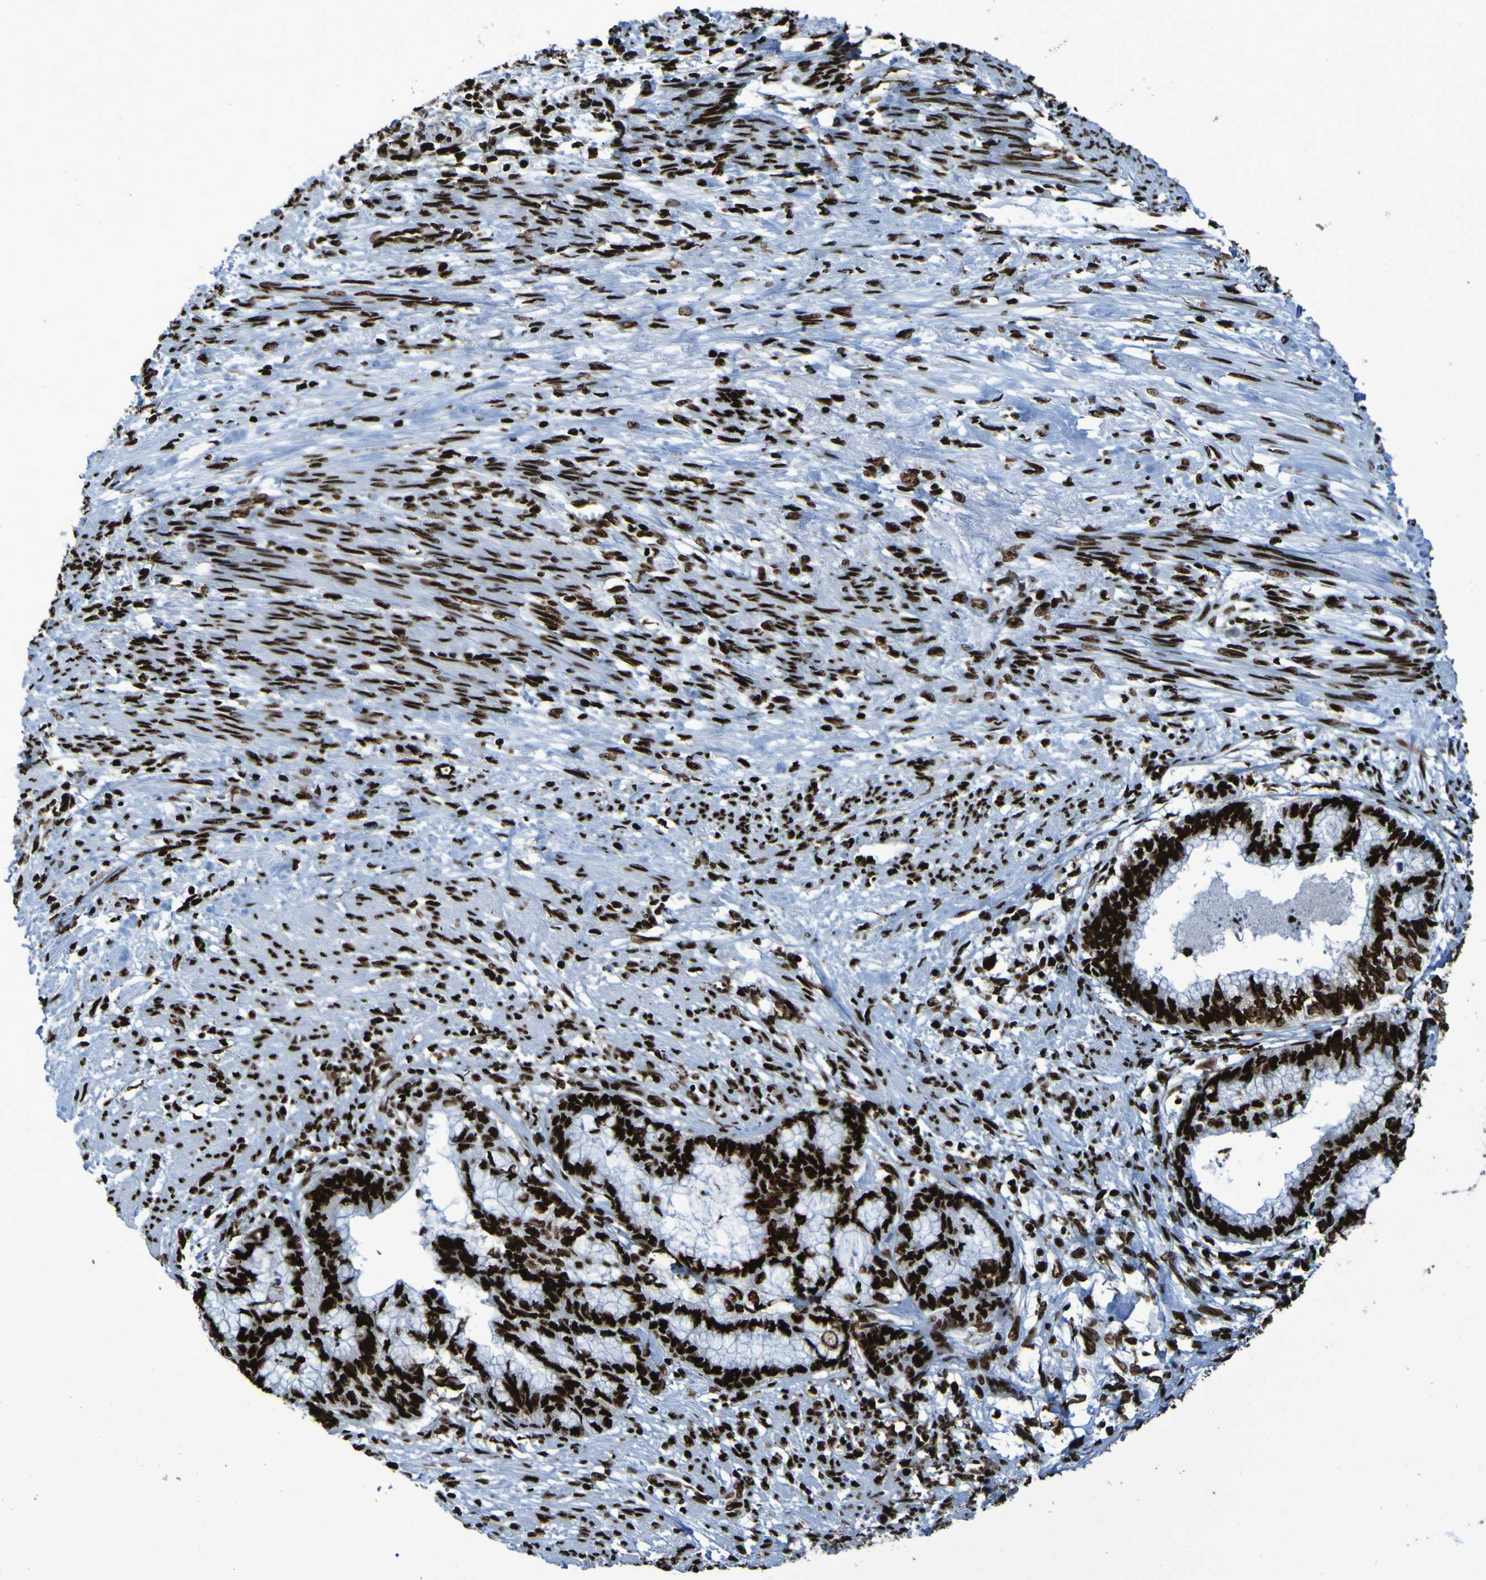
{"staining": {"intensity": "strong", "quantity": ">75%", "location": "nuclear"}, "tissue": "endometrial cancer", "cell_type": "Tumor cells", "image_type": "cancer", "snomed": [{"axis": "morphology", "description": "Necrosis, NOS"}, {"axis": "morphology", "description": "Adenocarcinoma, NOS"}, {"axis": "topography", "description": "Endometrium"}], "caption": "Endometrial cancer (adenocarcinoma) stained with immunohistochemistry (IHC) displays strong nuclear expression in approximately >75% of tumor cells. (Stains: DAB (3,3'-diaminobenzidine) in brown, nuclei in blue, Microscopy: brightfield microscopy at high magnification).", "gene": "NPM1", "patient": {"sex": "female", "age": 79}}